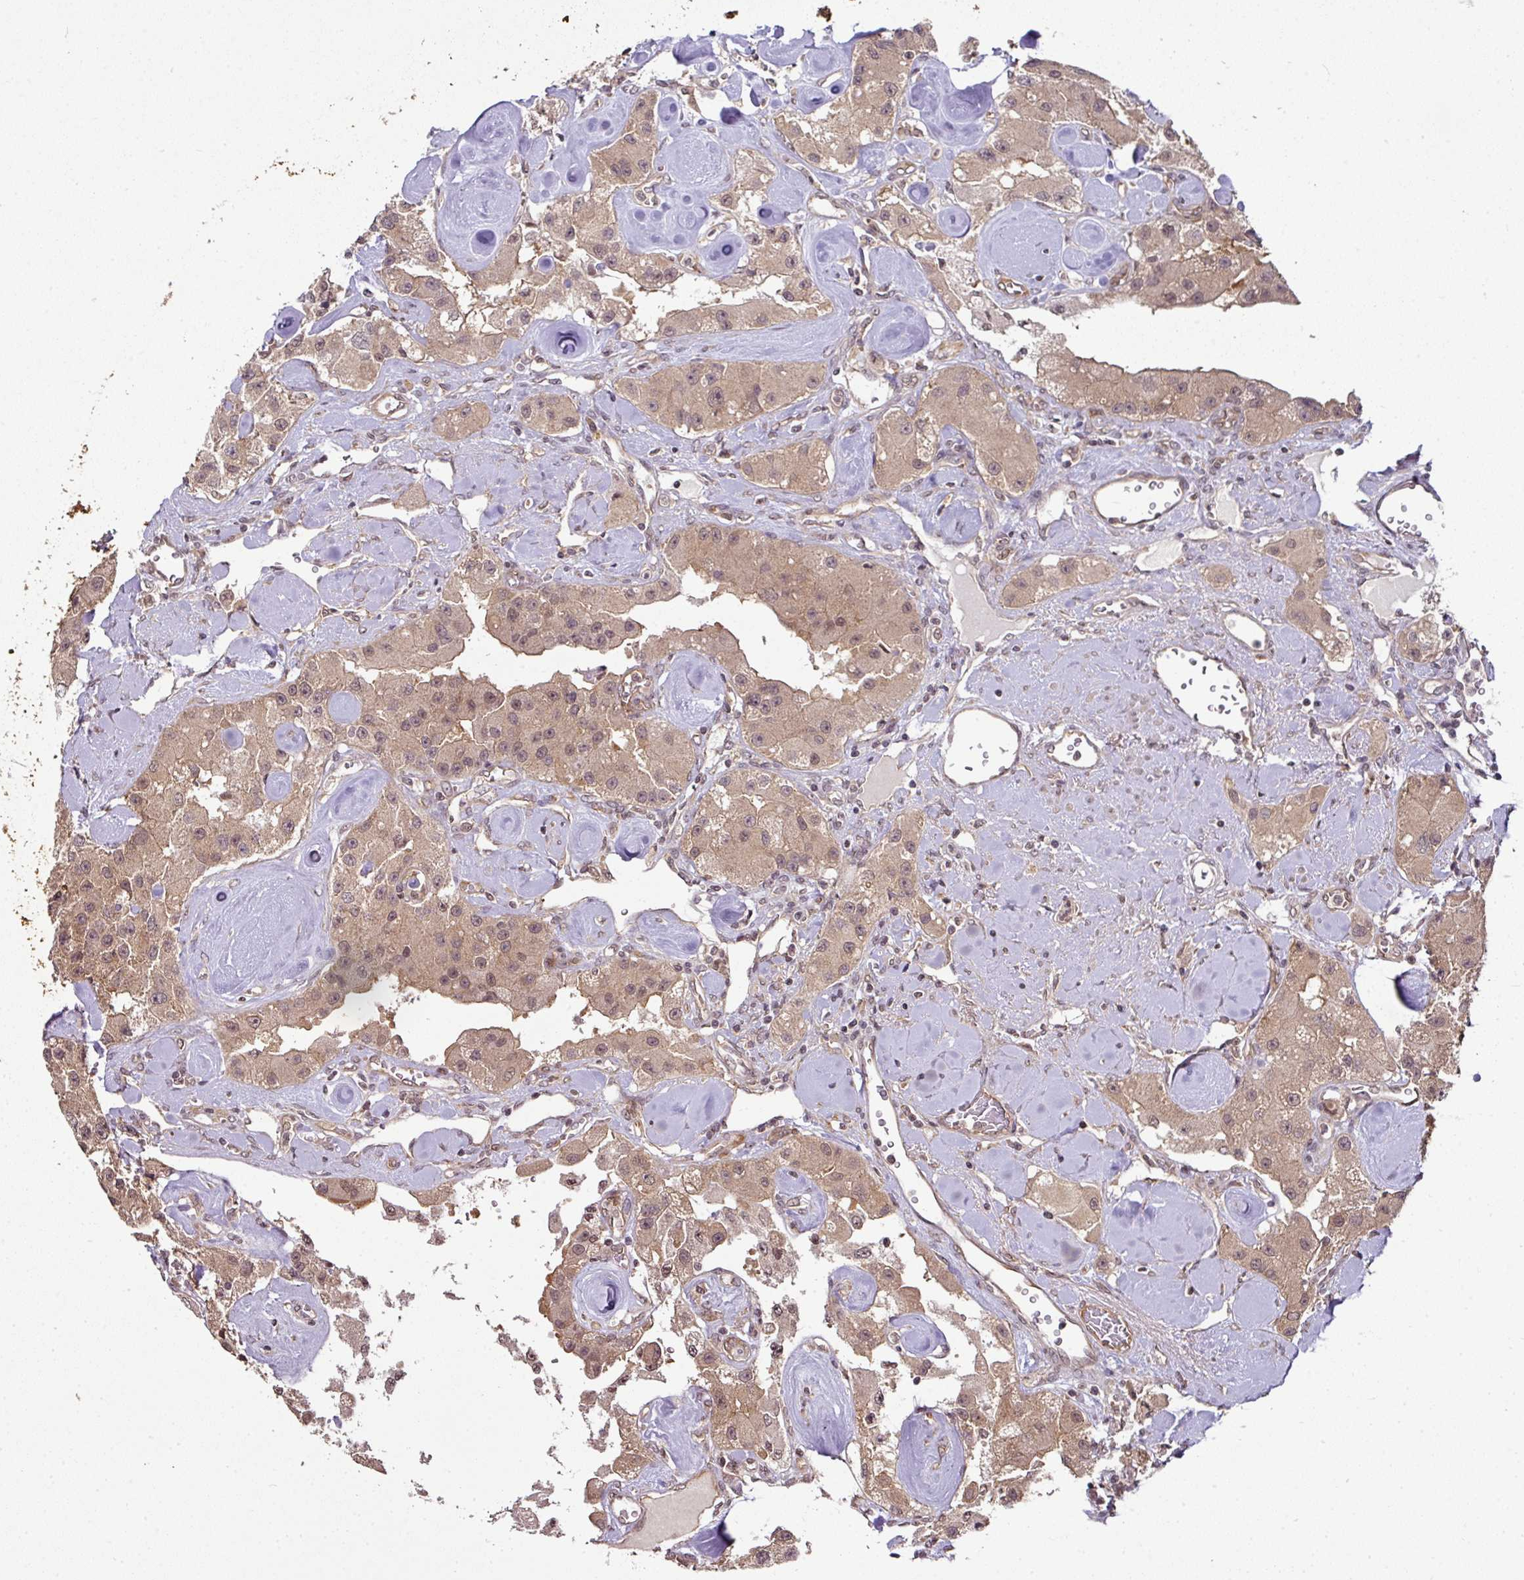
{"staining": {"intensity": "weak", "quantity": ">75%", "location": "cytoplasmic/membranous,nuclear"}, "tissue": "carcinoid", "cell_type": "Tumor cells", "image_type": "cancer", "snomed": [{"axis": "morphology", "description": "Carcinoid, malignant, NOS"}, {"axis": "topography", "description": "Pancreas"}], "caption": "A high-resolution histopathology image shows immunohistochemistry (IHC) staining of carcinoid (malignant), which demonstrates weak cytoplasmic/membranous and nuclear expression in about >75% of tumor cells.", "gene": "ANKRD18A", "patient": {"sex": "male", "age": 41}}